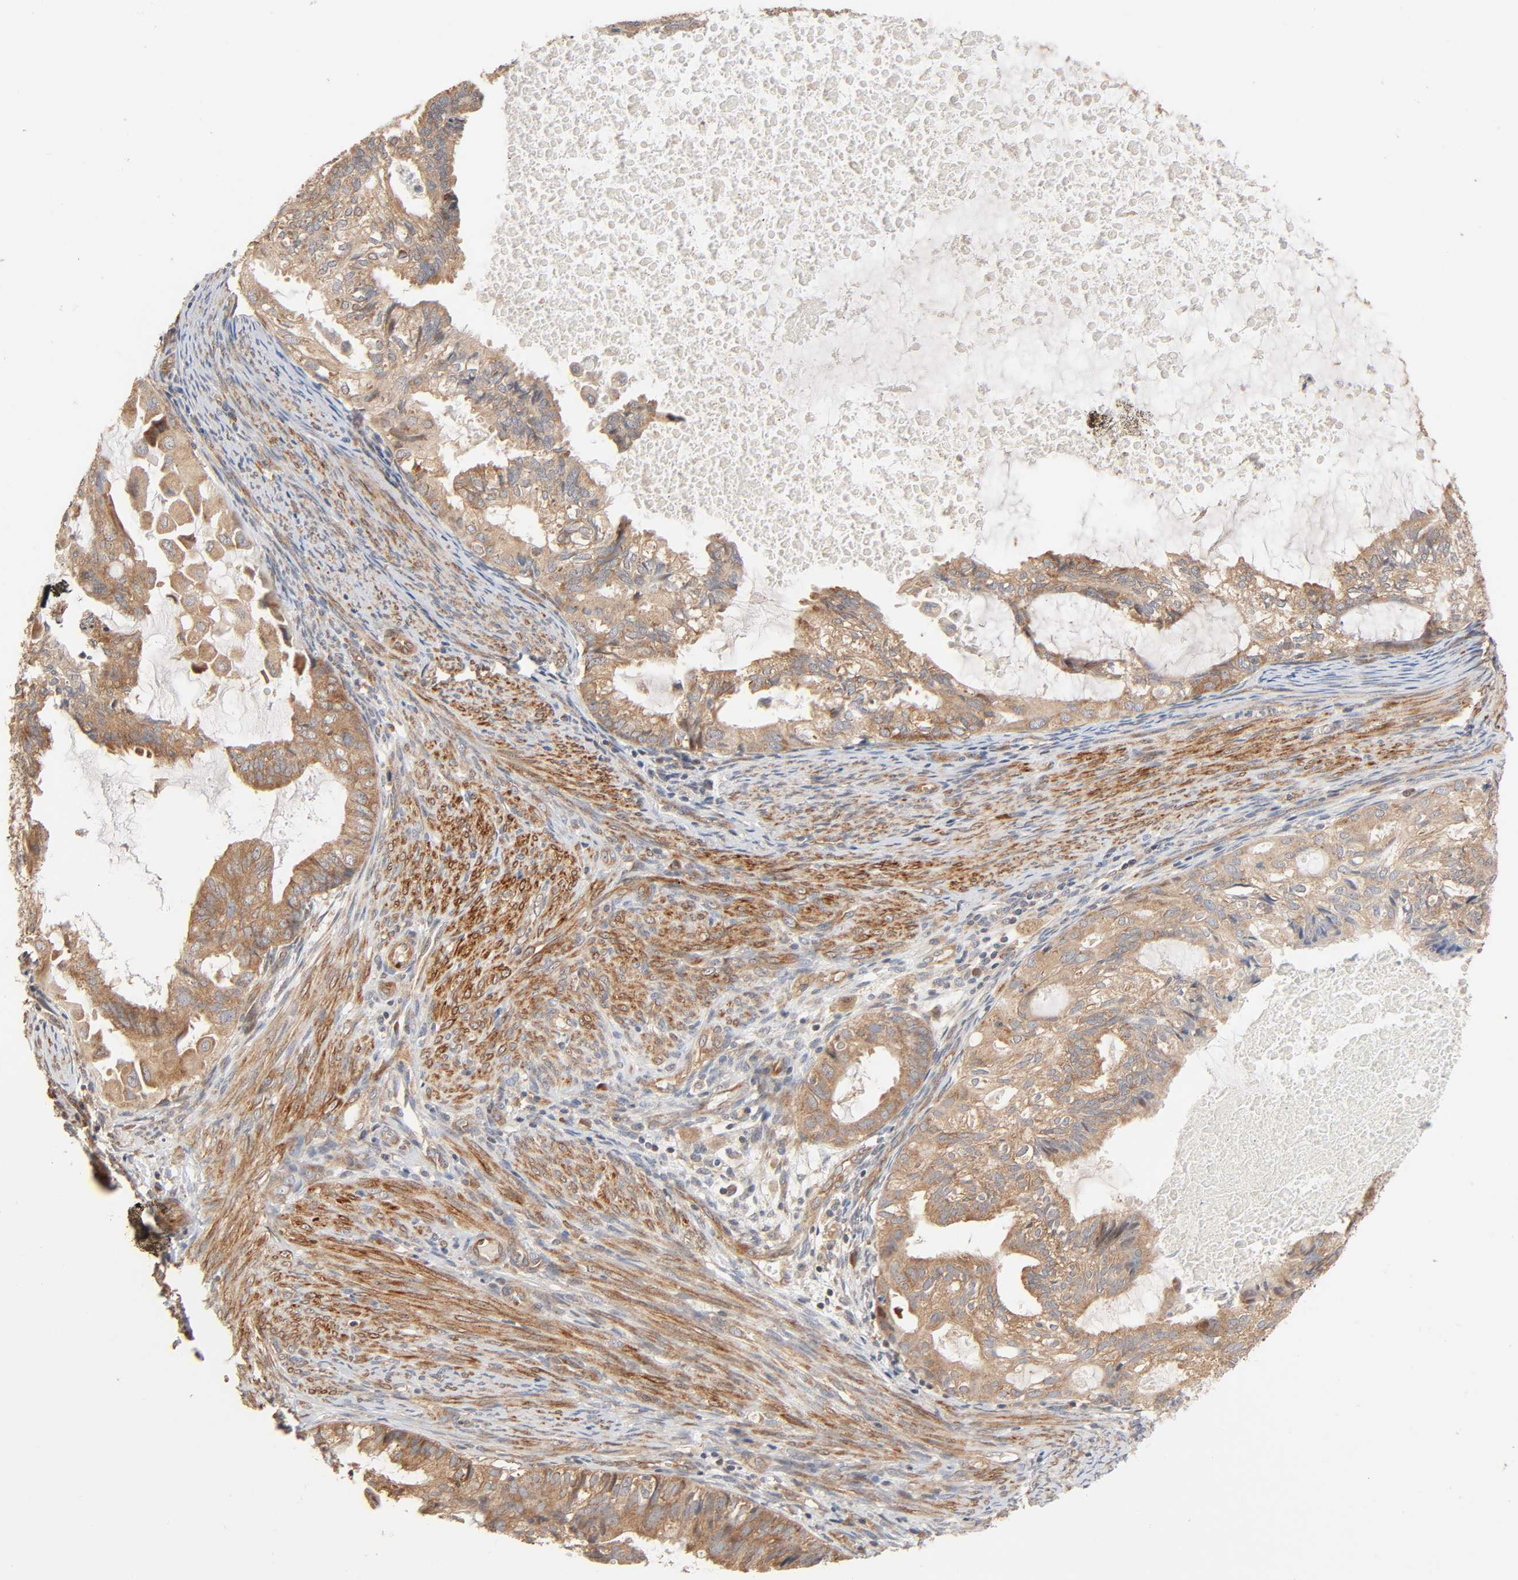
{"staining": {"intensity": "moderate", "quantity": ">75%", "location": "cytoplasmic/membranous"}, "tissue": "cervical cancer", "cell_type": "Tumor cells", "image_type": "cancer", "snomed": [{"axis": "morphology", "description": "Normal tissue, NOS"}, {"axis": "morphology", "description": "Adenocarcinoma, NOS"}, {"axis": "topography", "description": "Cervix"}, {"axis": "topography", "description": "Endometrium"}], "caption": "Human cervical adenocarcinoma stained for a protein (brown) demonstrates moderate cytoplasmic/membranous positive expression in approximately >75% of tumor cells.", "gene": "NEMF", "patient": {"sex": "female", "age": 86}}